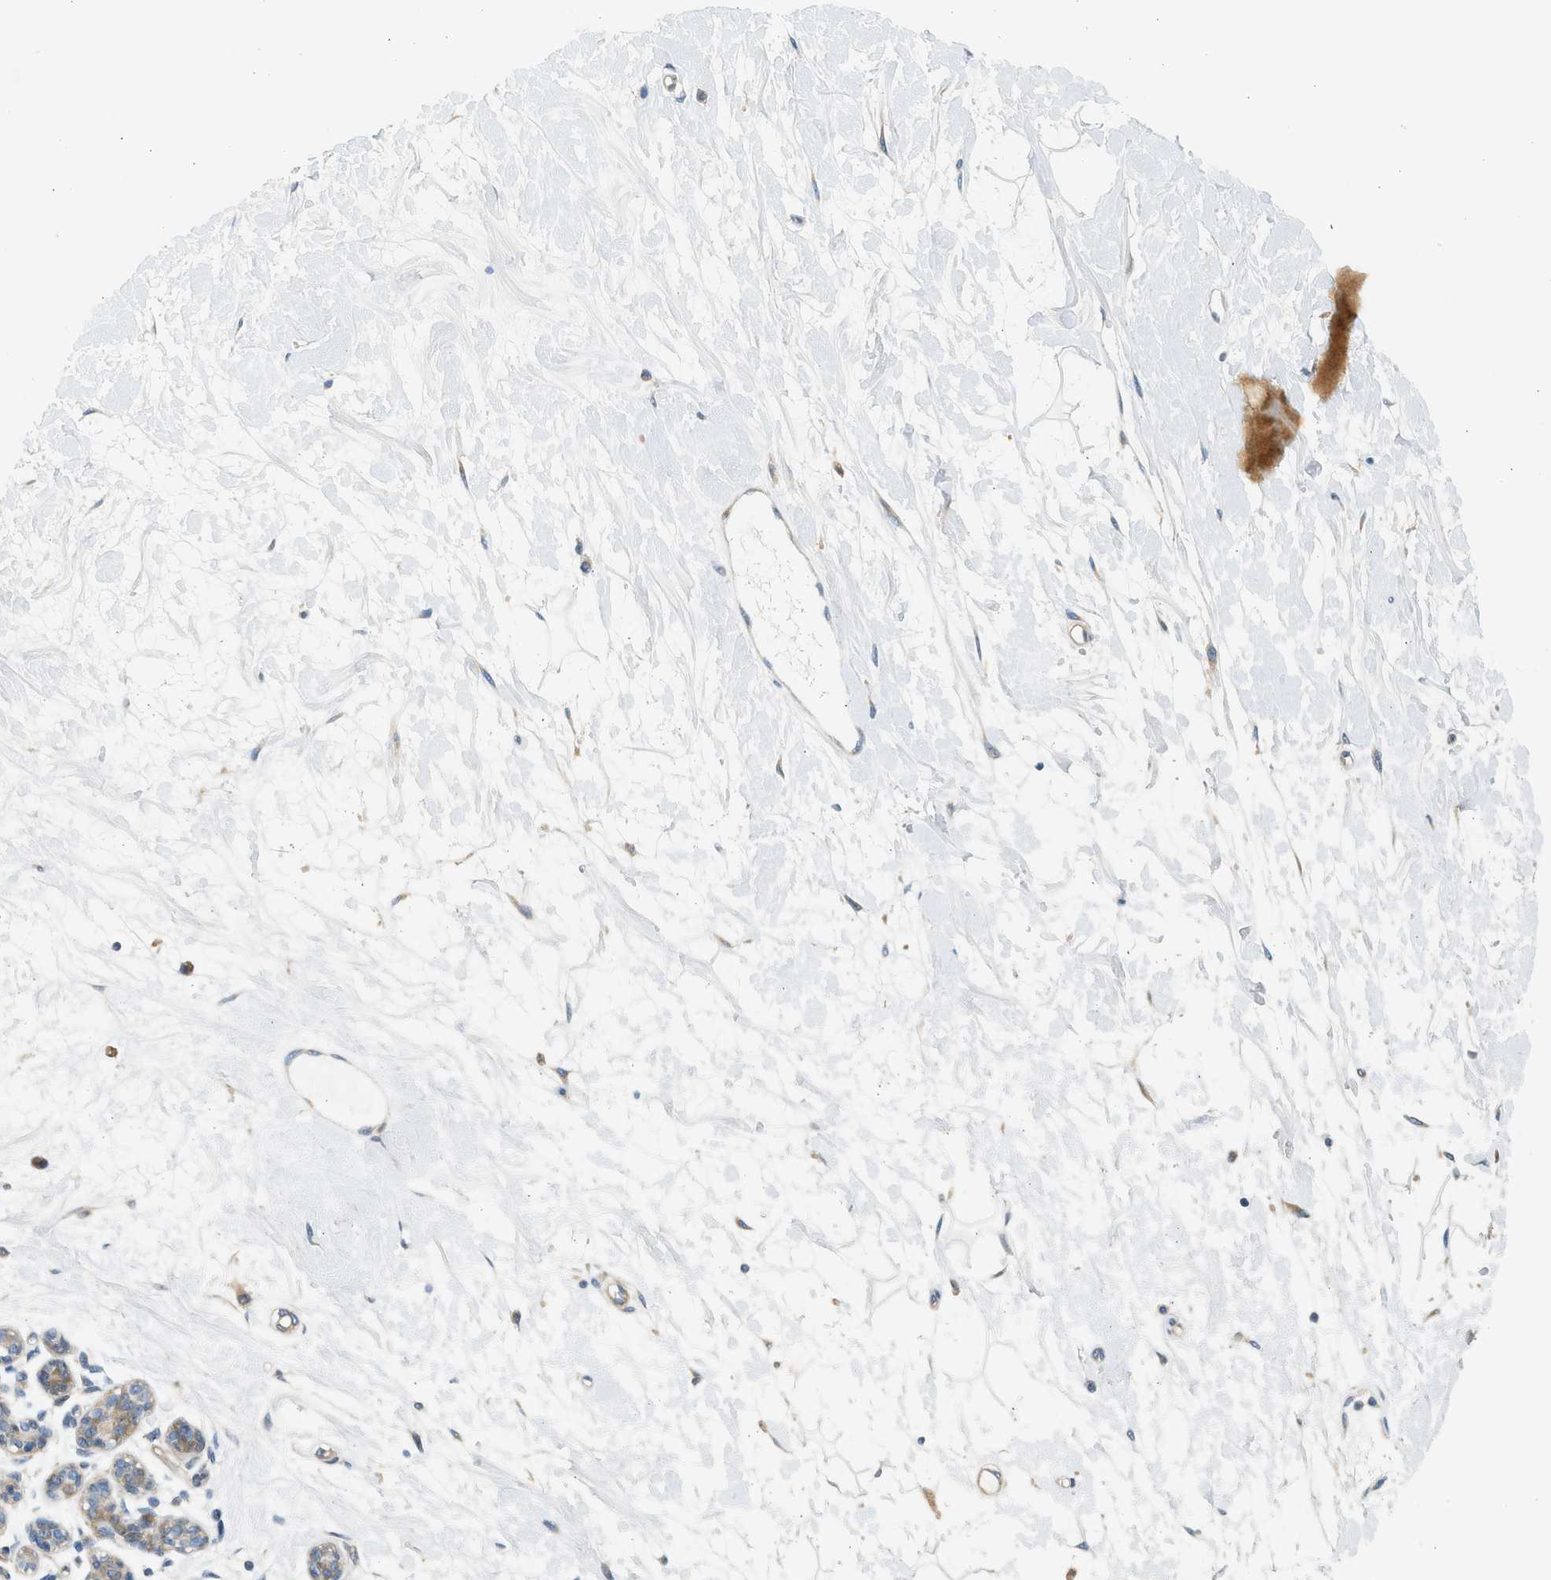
{"staining": {"intensity": "negative", "quantity": "none", "location": "none"}, "tissue": "breast", "cell_type": "Adipocytes", "image_type": "normal", "snomed": [{"axis": "morphology", "description": "Normal tissue, NOS"}, {"axis": "morphology", "description": "Lobular carcinoma"}, {"axis": "topography", "description": "Breast"}], "caption": "IHC photomicrograph of normal breast stained for a protein (brown), which demonstrates no expression in adipocytes. The staining is performed using DAB brown chromogen with nuclei counter-stained in using hematoxylin.", "gene": "KDELR2", "patient": {"sex": "female", "age": 59}}